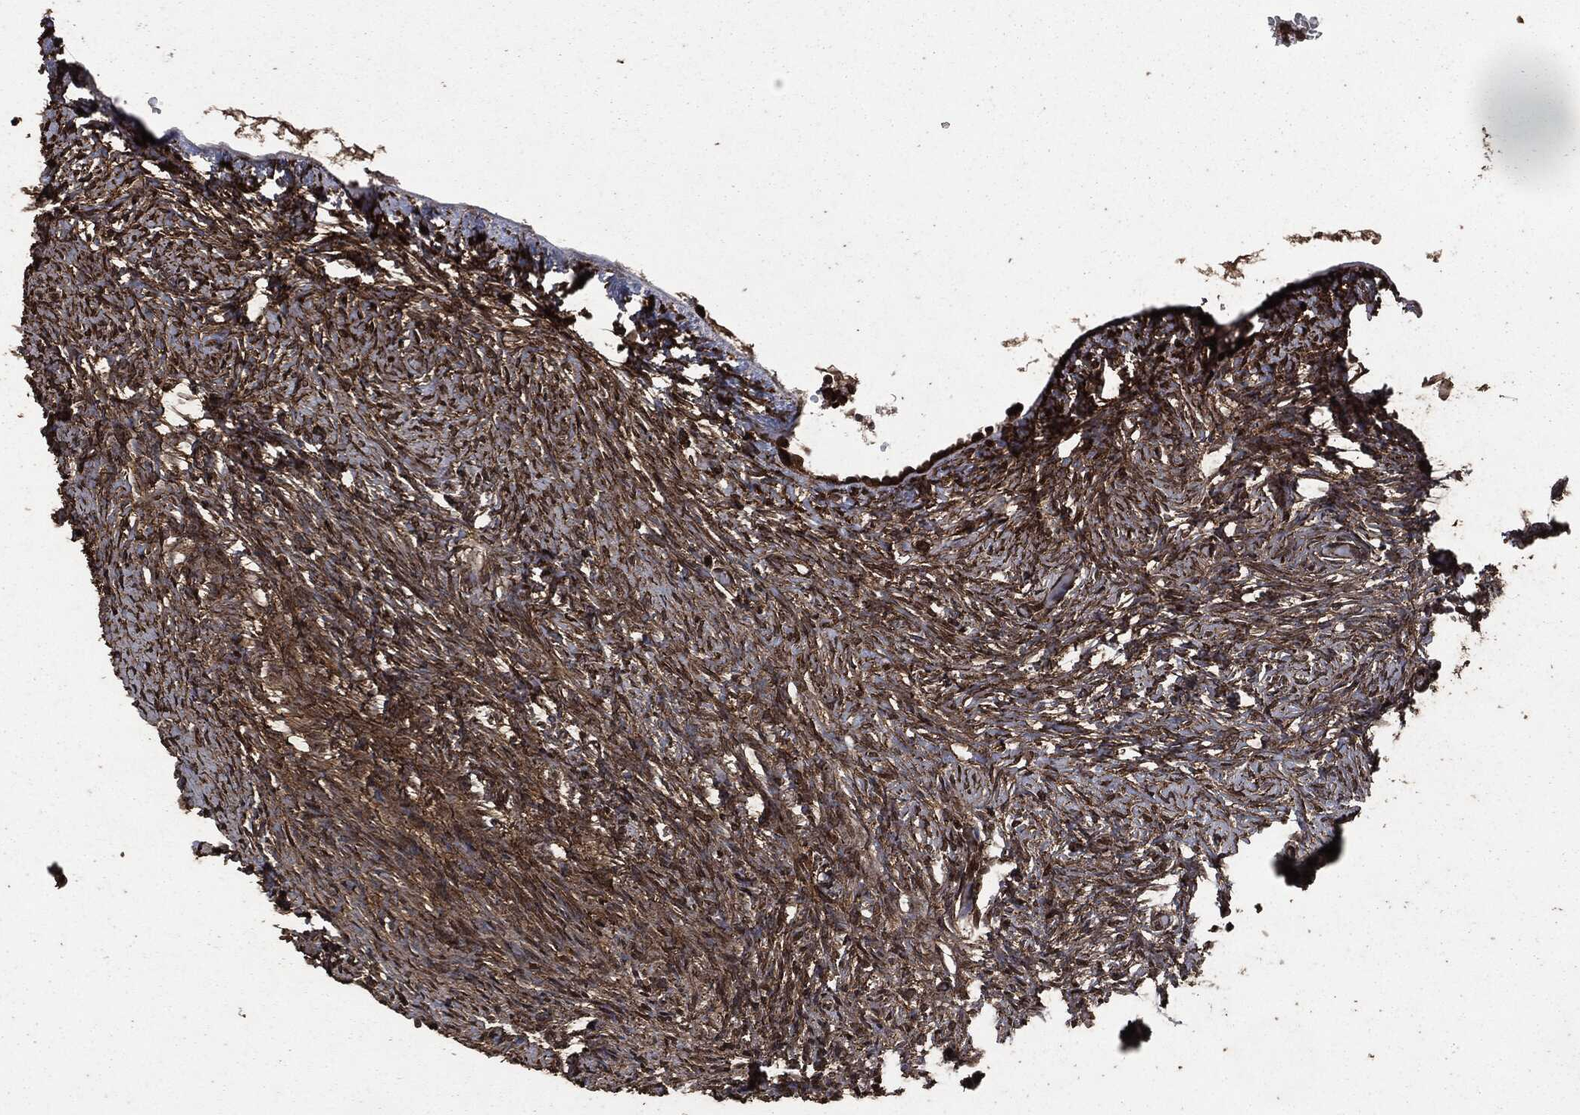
{"staining": {"intensity": "strong", "quantity": ">75%", "location": "cytoplasmic/membranous"}, "tissue": "ovary", "cell_type": "Follicle cells", "image_type": "normal", "snomed": [{"axis": "morphology", "description": "Normal tissue, NOS"}, {"axis": "topography", "description": "Ovary"}], "caption": "Immunohistochemical staining of benign human ovary reveals strong cytoplasmic/membranous protein staining in about >75% of follicle cells. The protein of interest is shown in brown color, while the nuclei are stained blue.", "gene": "HRAS", "patient": {"sex": "female", "age": 39}}